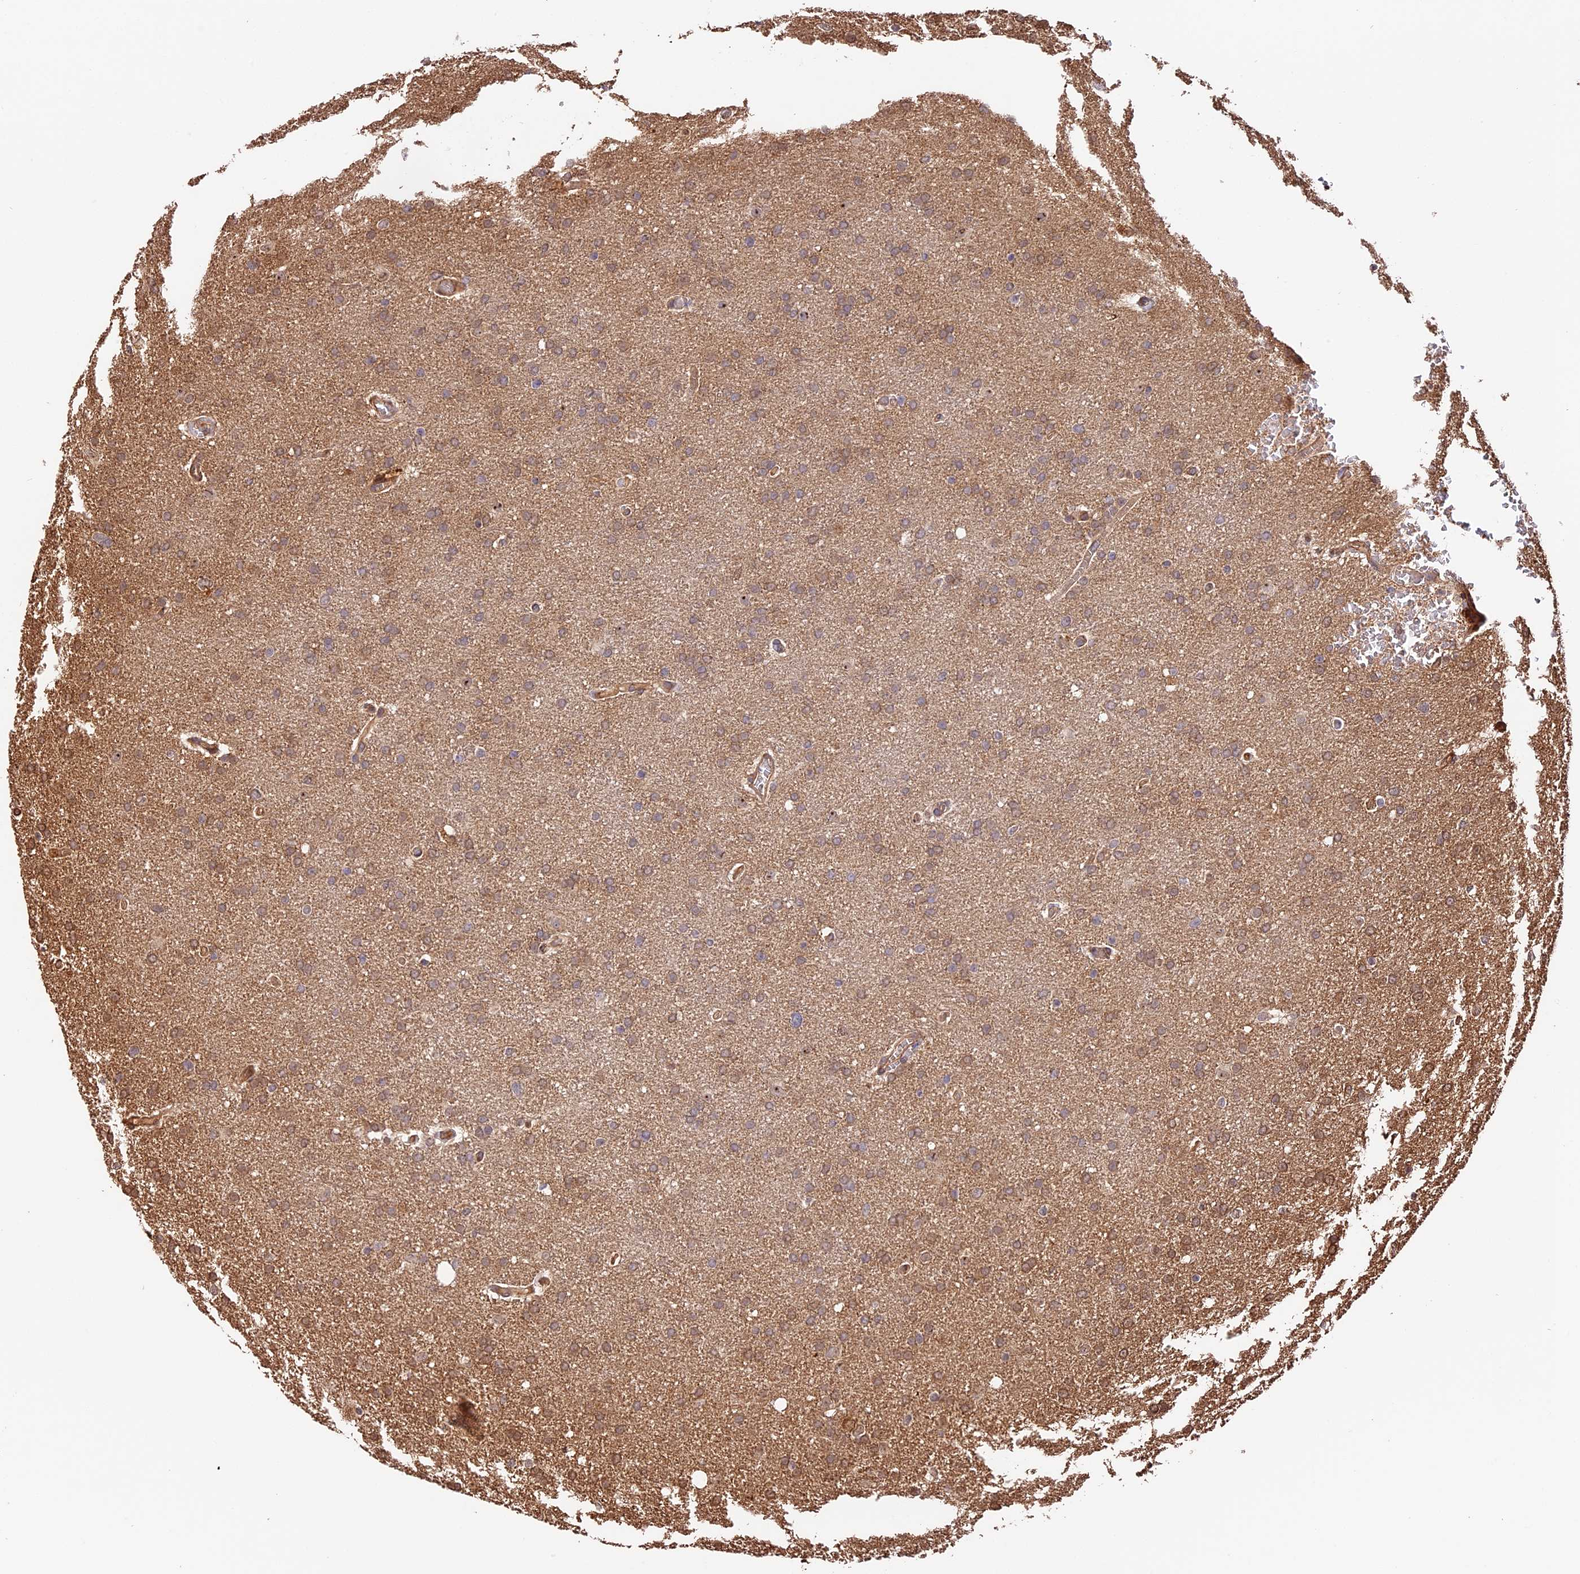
{"staining": {"intensity": "weak", "quantity": "25%-75%", "location": "cytoplasmic/membranous"}, "tissue": "glioma", "cell_type": "Tumor cells", "image_type": "cancer", "snomed": [{"axis": "morphology", "description": "Glioma, malignant, High grade"}, {"axis": "topography", "description": "Cerebral cortex"}], "caption": "Immunohistochemistry image of high-grade glioma (malignant) stained for a protein (brown), which demonstrates low levels of weak cytoplasmic/membranous expression in about 25%-75% of tumor cells.", "gene": "PPP1R37", "patient": {"sex": "female", "age": 36}}